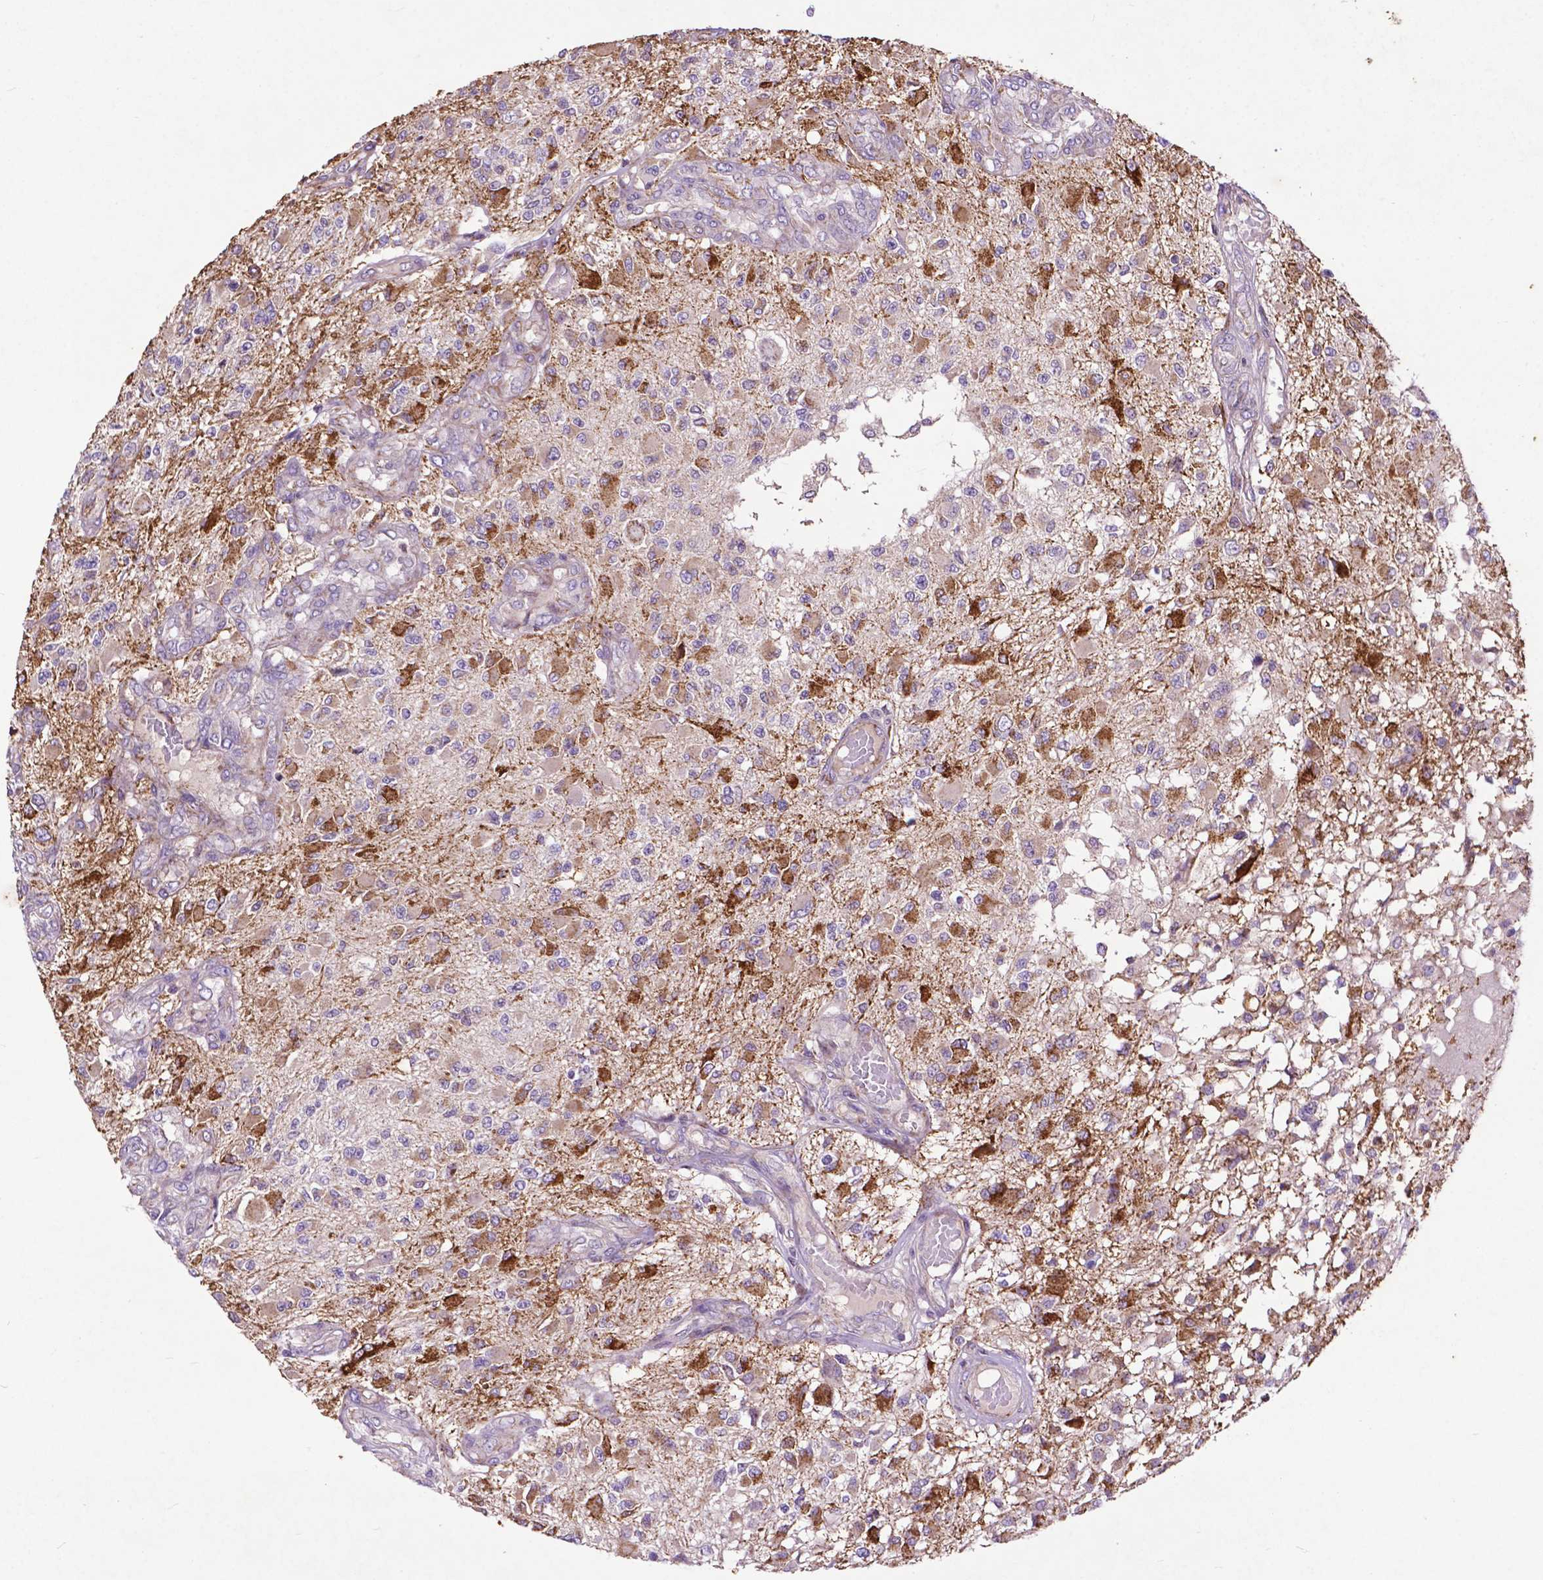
{"staining": {"intensity": "strong", "quantity": "<25%", "location": "cytoplasmic/membranous"}, "tissue": "glioma", "cell_type": "Tumor cells", "image_type": "cancer", "snomed": [{"axis": "morphology", "description": "Glioma, malignant, High grade"}, {"axis": "topography", "description": "Brain"}], "caption": "This image displays immunohistochemistry (IHC) staining of human malignant glioma (high-grade), with medium strong cytoplasmic/membranous staining in approximately <25% of tumor cells.", "gene": "THEGL", "patient": {"sex": "female", "age": 63}}